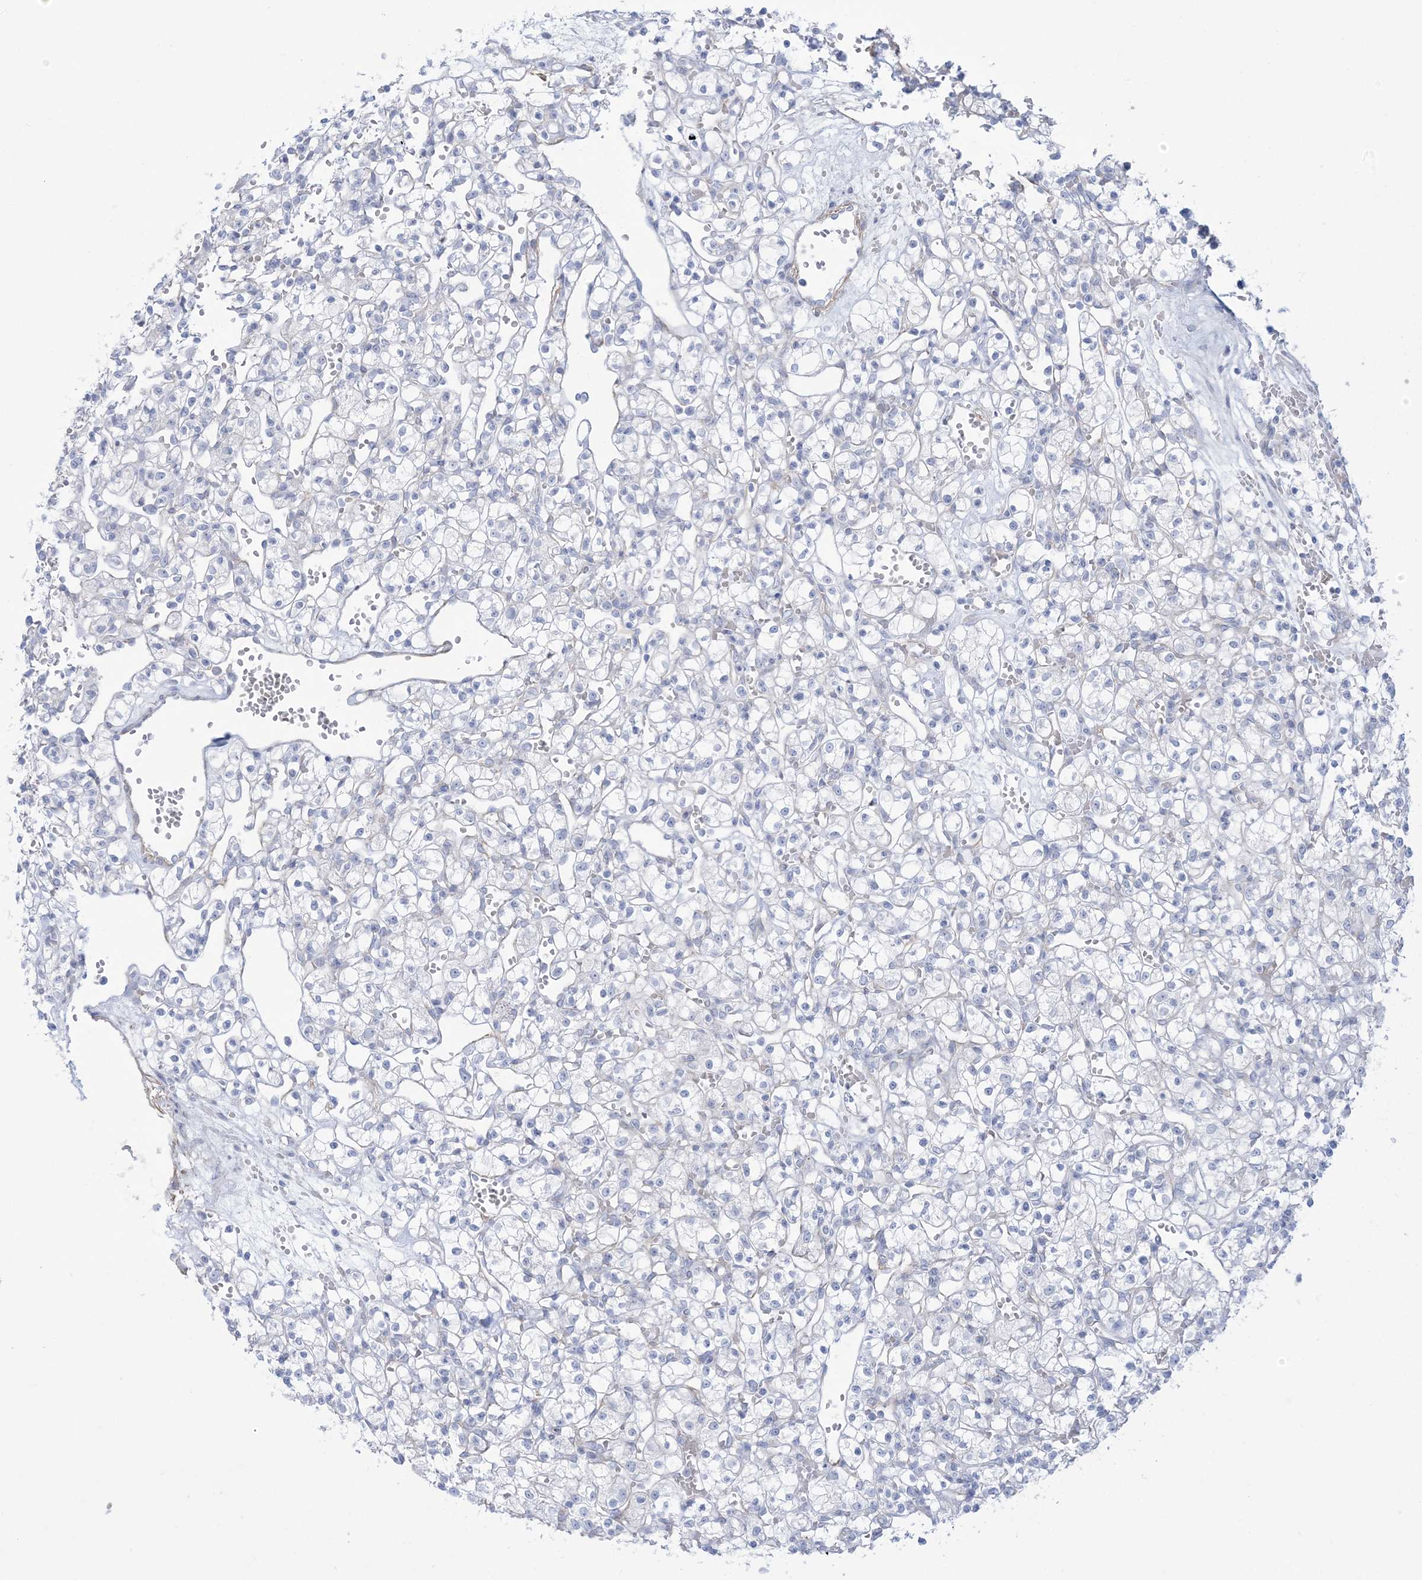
{"staining": {"intensity": "negative", "quantity": "none", "location": "none"}, "tissue": "renal cancer", "cell_type": "Tumor cells", "image_type": "cancer", "snomed": [{"axis": "morphology", "description": "Adenocarcinoma, NOS"}, {"axis": "topography", "description": "Kidney"}], "caption": "Renal cancer stained for a protein using immunohistochemistry exhibits no expression tumor cells.", "gene": "AGXT", "patient": {"sex": "female", "age": 59}}